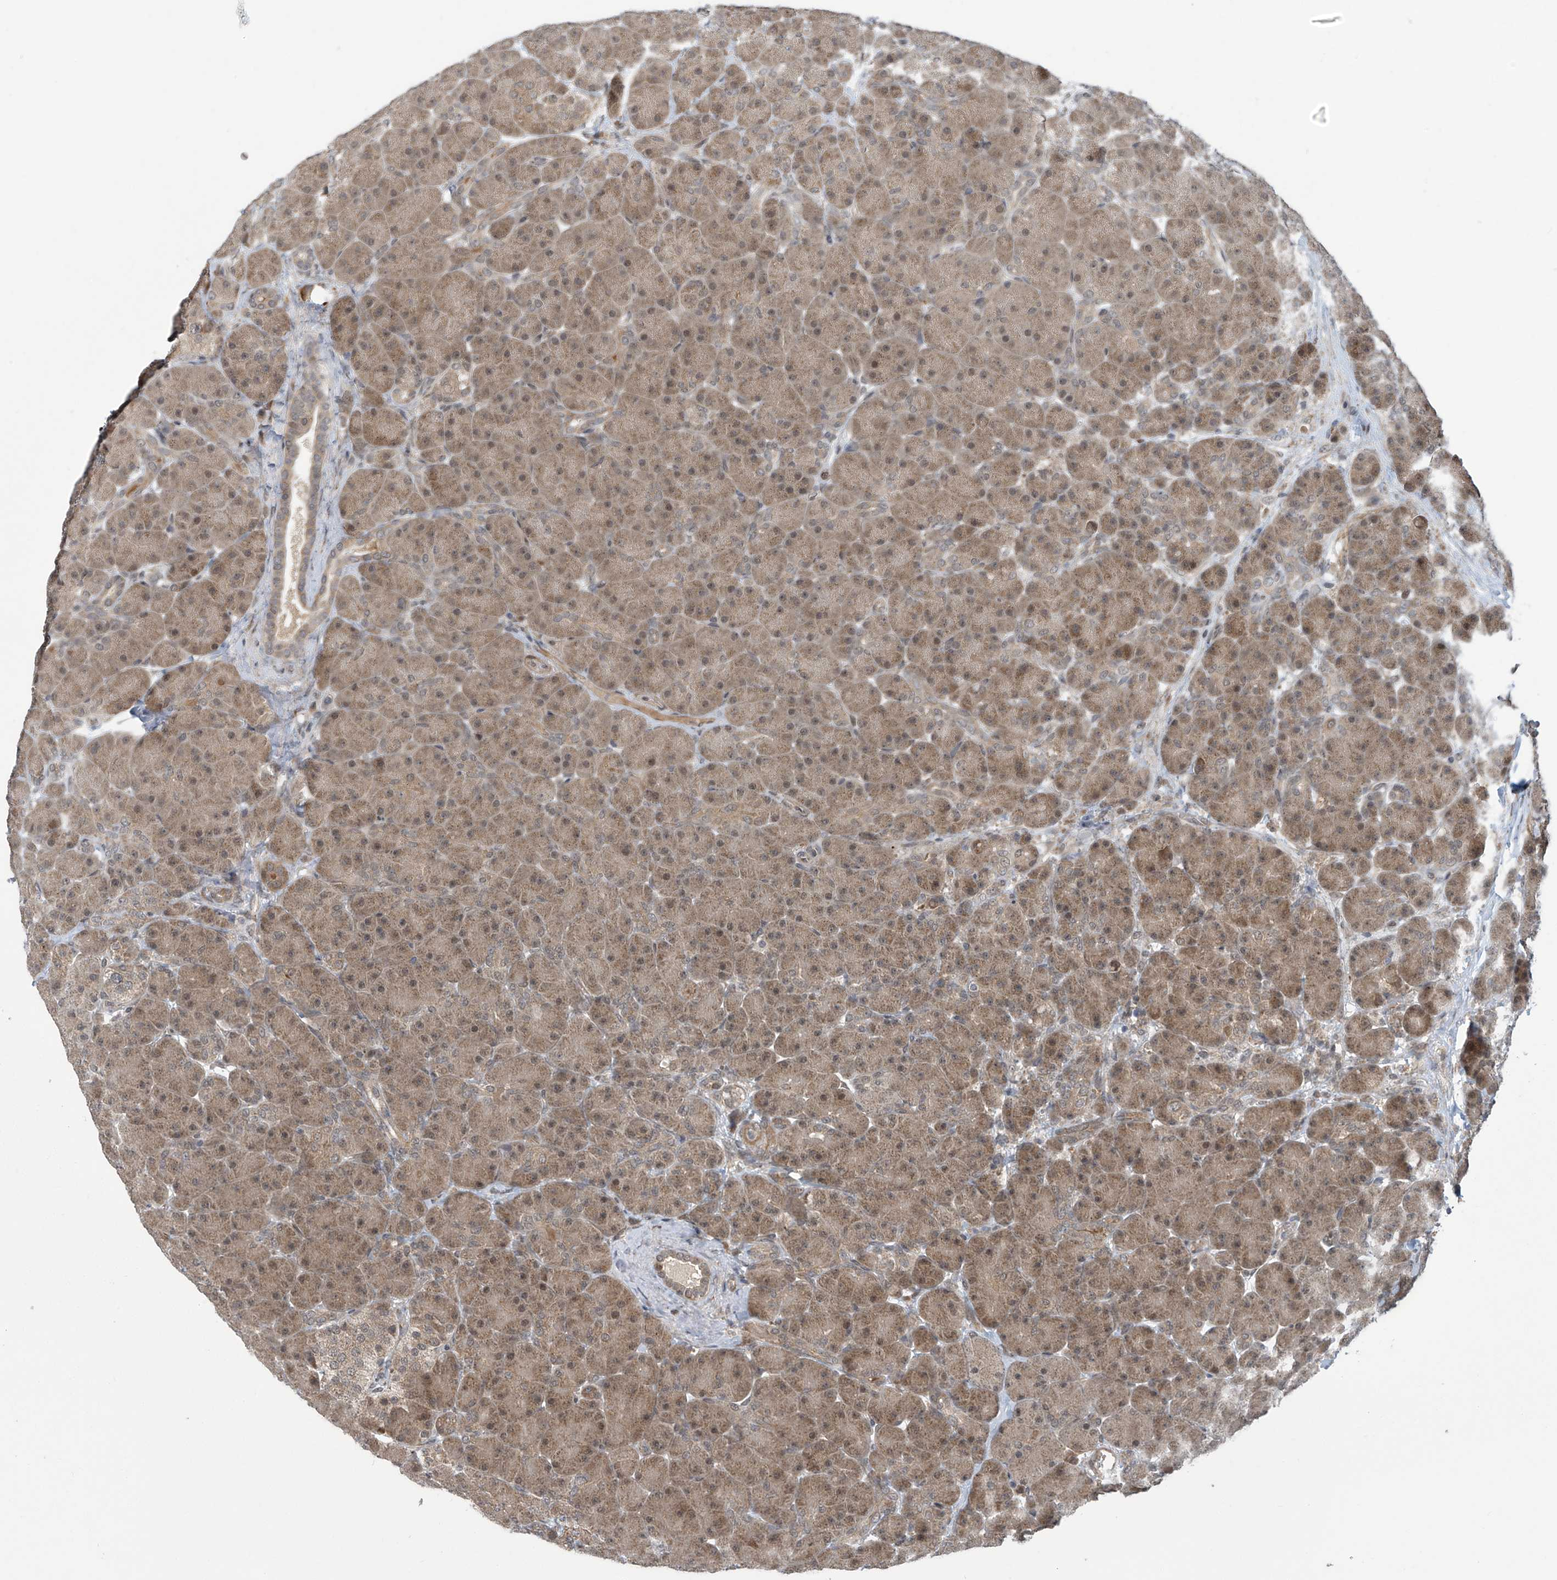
{"staining": {"intensity": "moderate", "quantity": ">75%", "location": "cytoplasmic/membranous,nuclear"}, "tissue": "pancreas", "cell_type": "Exocrine glandular cells", "image_type": "normal", "snomed": [{"axis": "morphology", "description": "Normal tissue, NOS"}, {"axis": "topography", "description": "Pancreas"}], "caption": "High-magnification brightfield microscopy of unremarkable pancreas stained with DAB (3,3'-diaminobenzidine) (brown) and counterstained with hematoxylin (blue). exocrine glandular cells exhibit moderate cytoplasmic/membranous,nuclear positivity is identified in approximately>75% of cells. The staining was performed using DAB (3,3'-diaminobenzidine) to visualize the protein expression in brown, while the nuclei were stained in blue with hematoxylin (Magnification: 20x).", "gene": "ABHD13", "patient": {"sex": "male", "age": 66}}